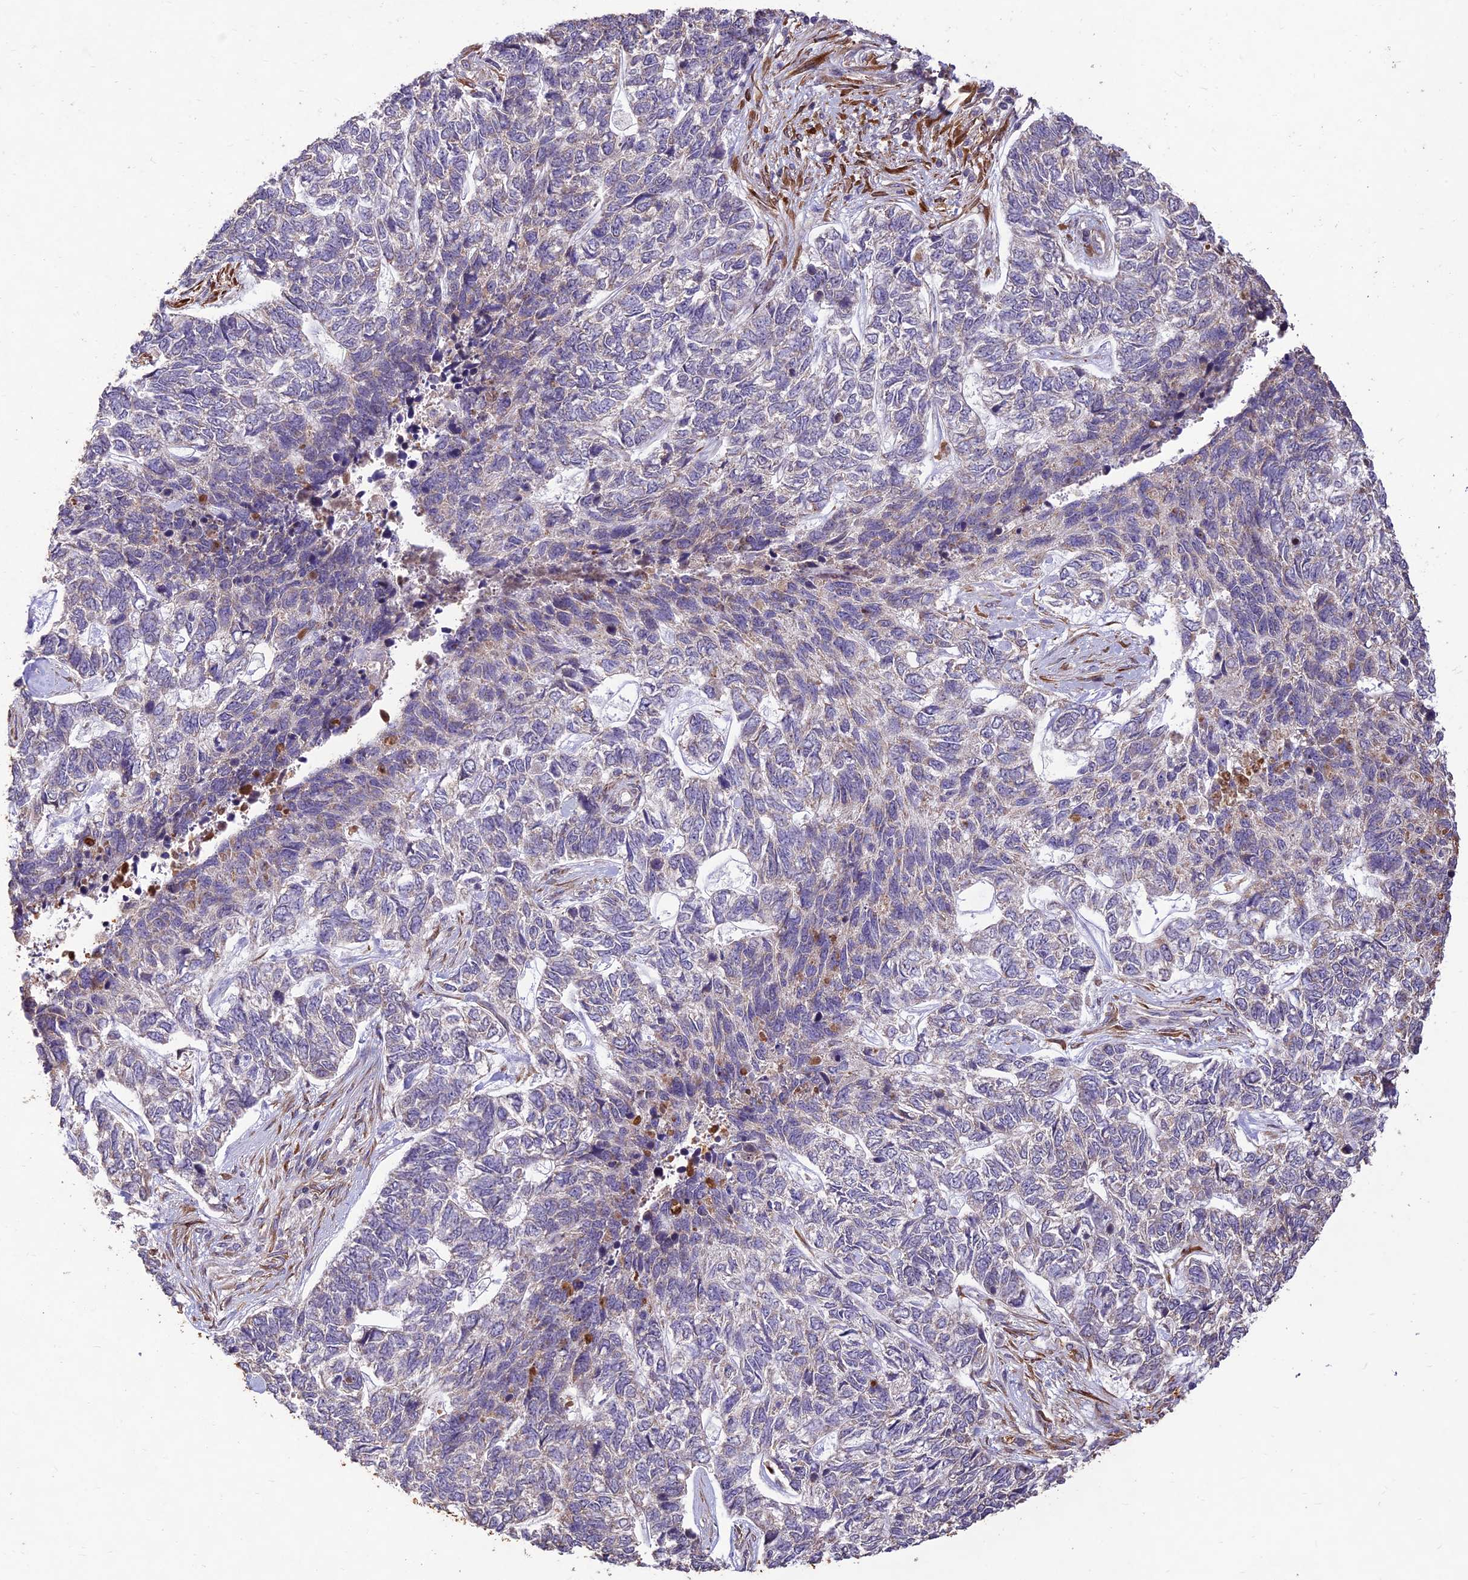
{"staining": {"intensity": "weak", "quantity": "25%-75%", "location": "cytoplasmic/membranous"}, "tissue": "skin cancer", "cell_type": "Tumor cells", "image_type": "cancer", "snomed": [{"axis": "morphology", "description": "Basal cell carcinoma"}, {"axis": "topography", "description": "Skin"}], "caption": "Immunohistochemical staining of skin cancer (basal cell carcinoma) reveals weak cytoplasmic/membranous protein positivity in about 25%-75% of tumor cells.", "gene": "PPP1R11", "patient": {"sex": "female", "age": 65}}